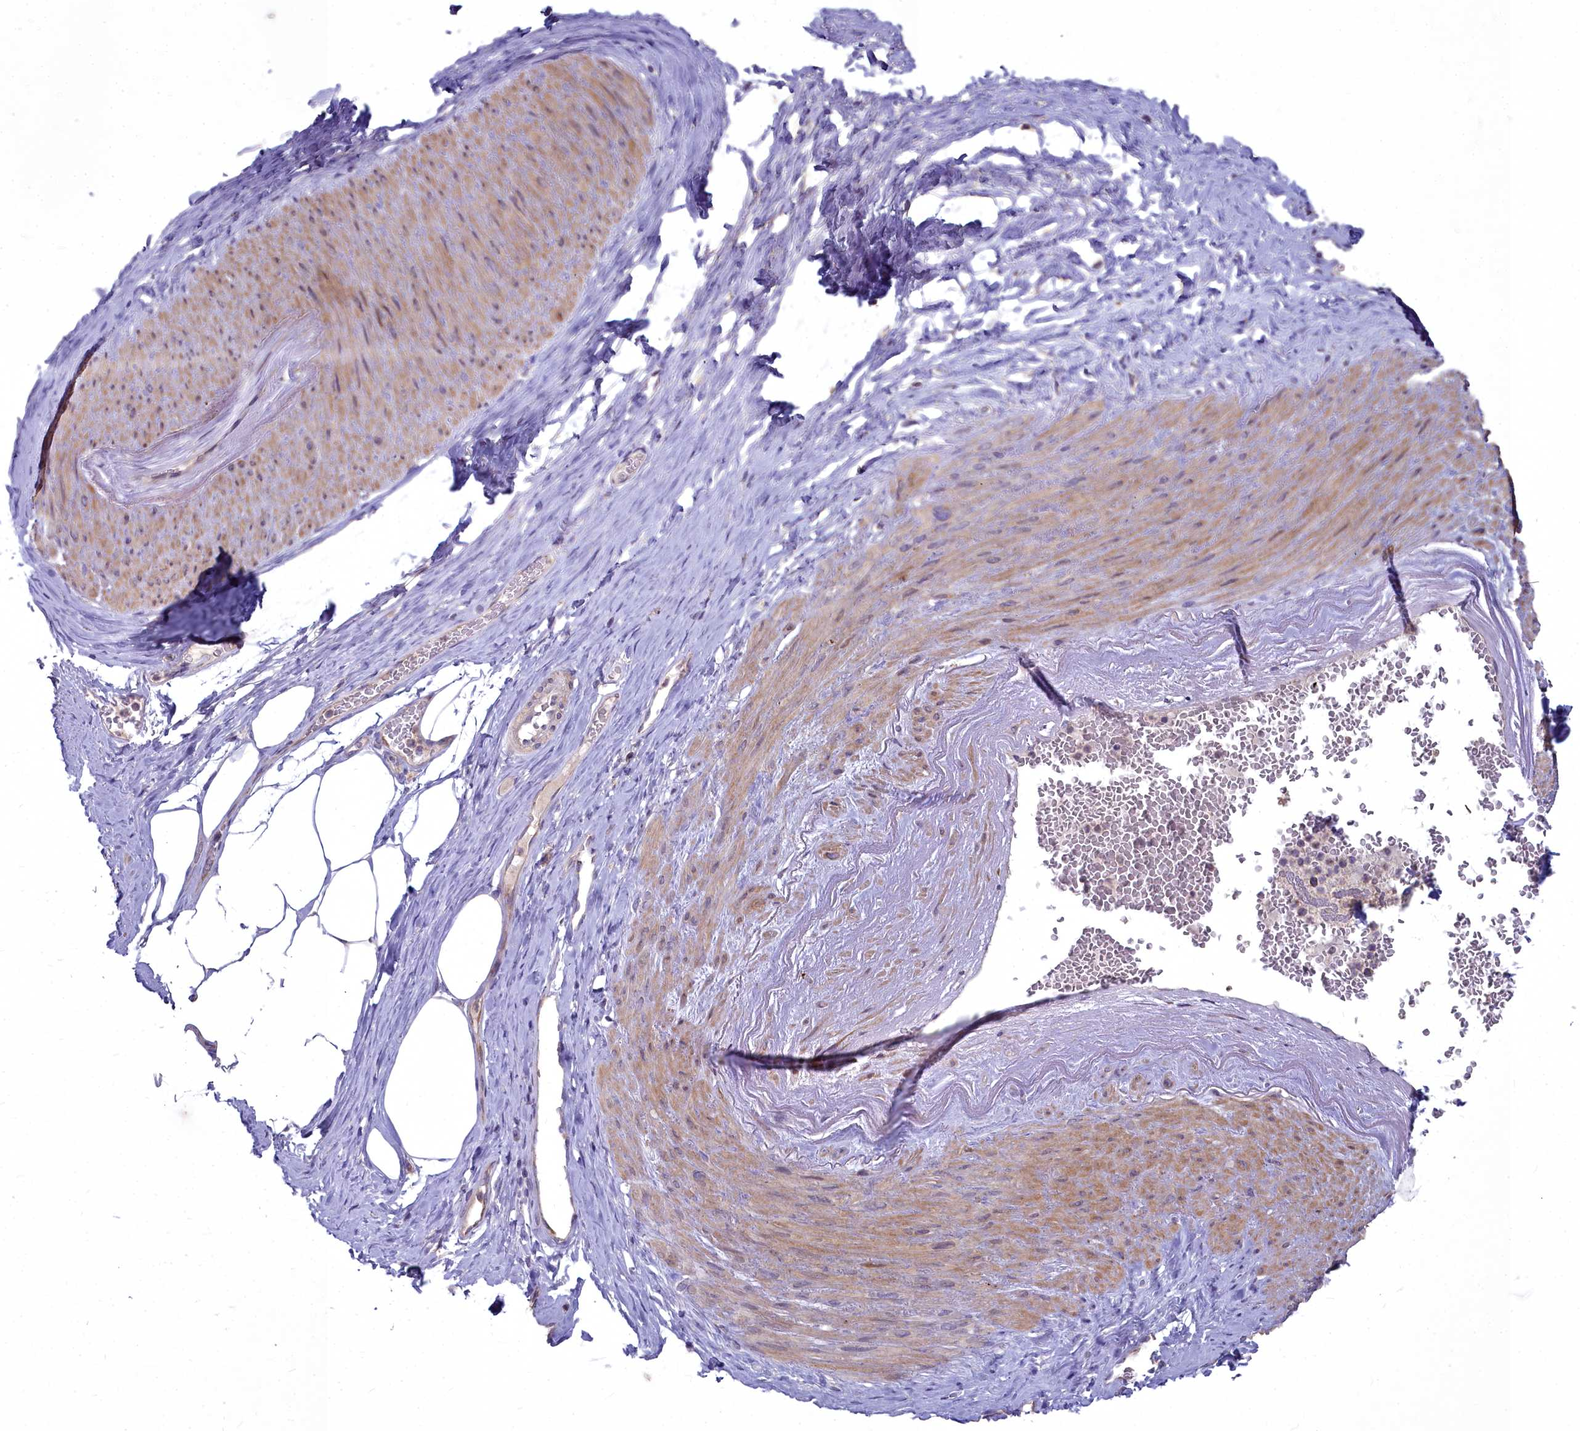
{"staining": {"intensity": "weak", "quantity": ">75%", "location": "cytoplasmic/membranous"}, "tissue": "adipose tissue", "cell_type": "Adipocytes", "image_type": "normal", "snomed": [{"axis": "morphology", "description": "Normal tissue, NOS"}, {"axis": "morphology", "description": "Adenocarcinoma, Low grade"}, {"axis": "topography", "description": "Prostate"}, {"axis": "topography", "description": "Peripheral nerve tissue"}], "caption": "Immunohistochemistry (IHC) photomicrograph of unremarkable human adipose tissue stained for a protein (brown), which exhibits low levels of weak cytoplasmic/membranous expression in approximately >75% of adipocytes.", "gene": "MICU2", "patient": {"sex": "male", "age": 63}}